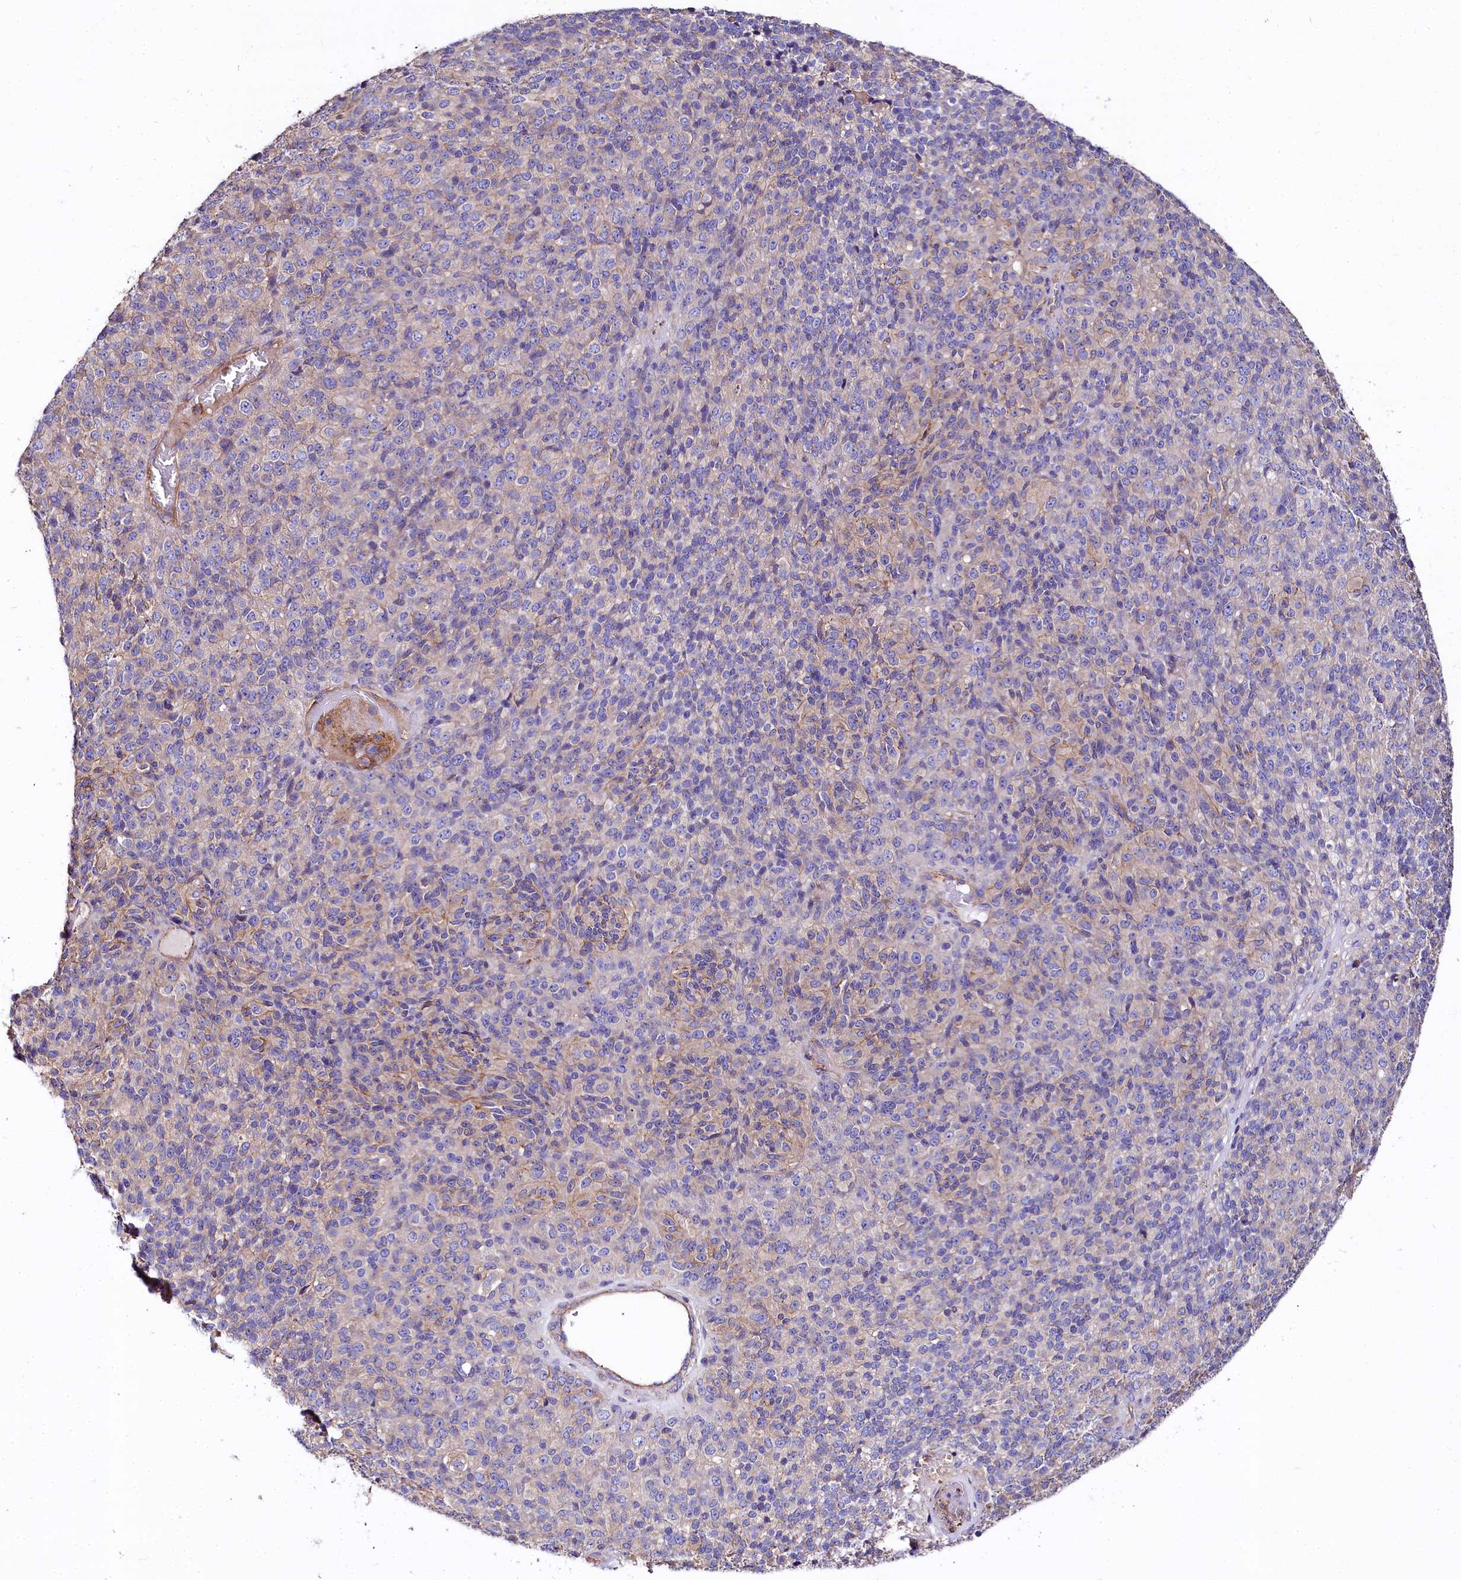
{"staining": {"intensity": "negative", "quantity": "none", "location": "none"}, "tissue": "melanoma", "cell_type": "Tumor cells", "image_type": "cancer", "snomed": [{"axis": "morphology", "description": "Malignant melanoma, Metastatic site"}, {"axis": "topography", "description": "Brain"}], "caption": "This is an IHC photomicrograph of human malignant melanoma (metastatic site). There is no expression in tumor cells.", "gene": "FCHSD2", "patient": {"sex": "female", "age": 56}}